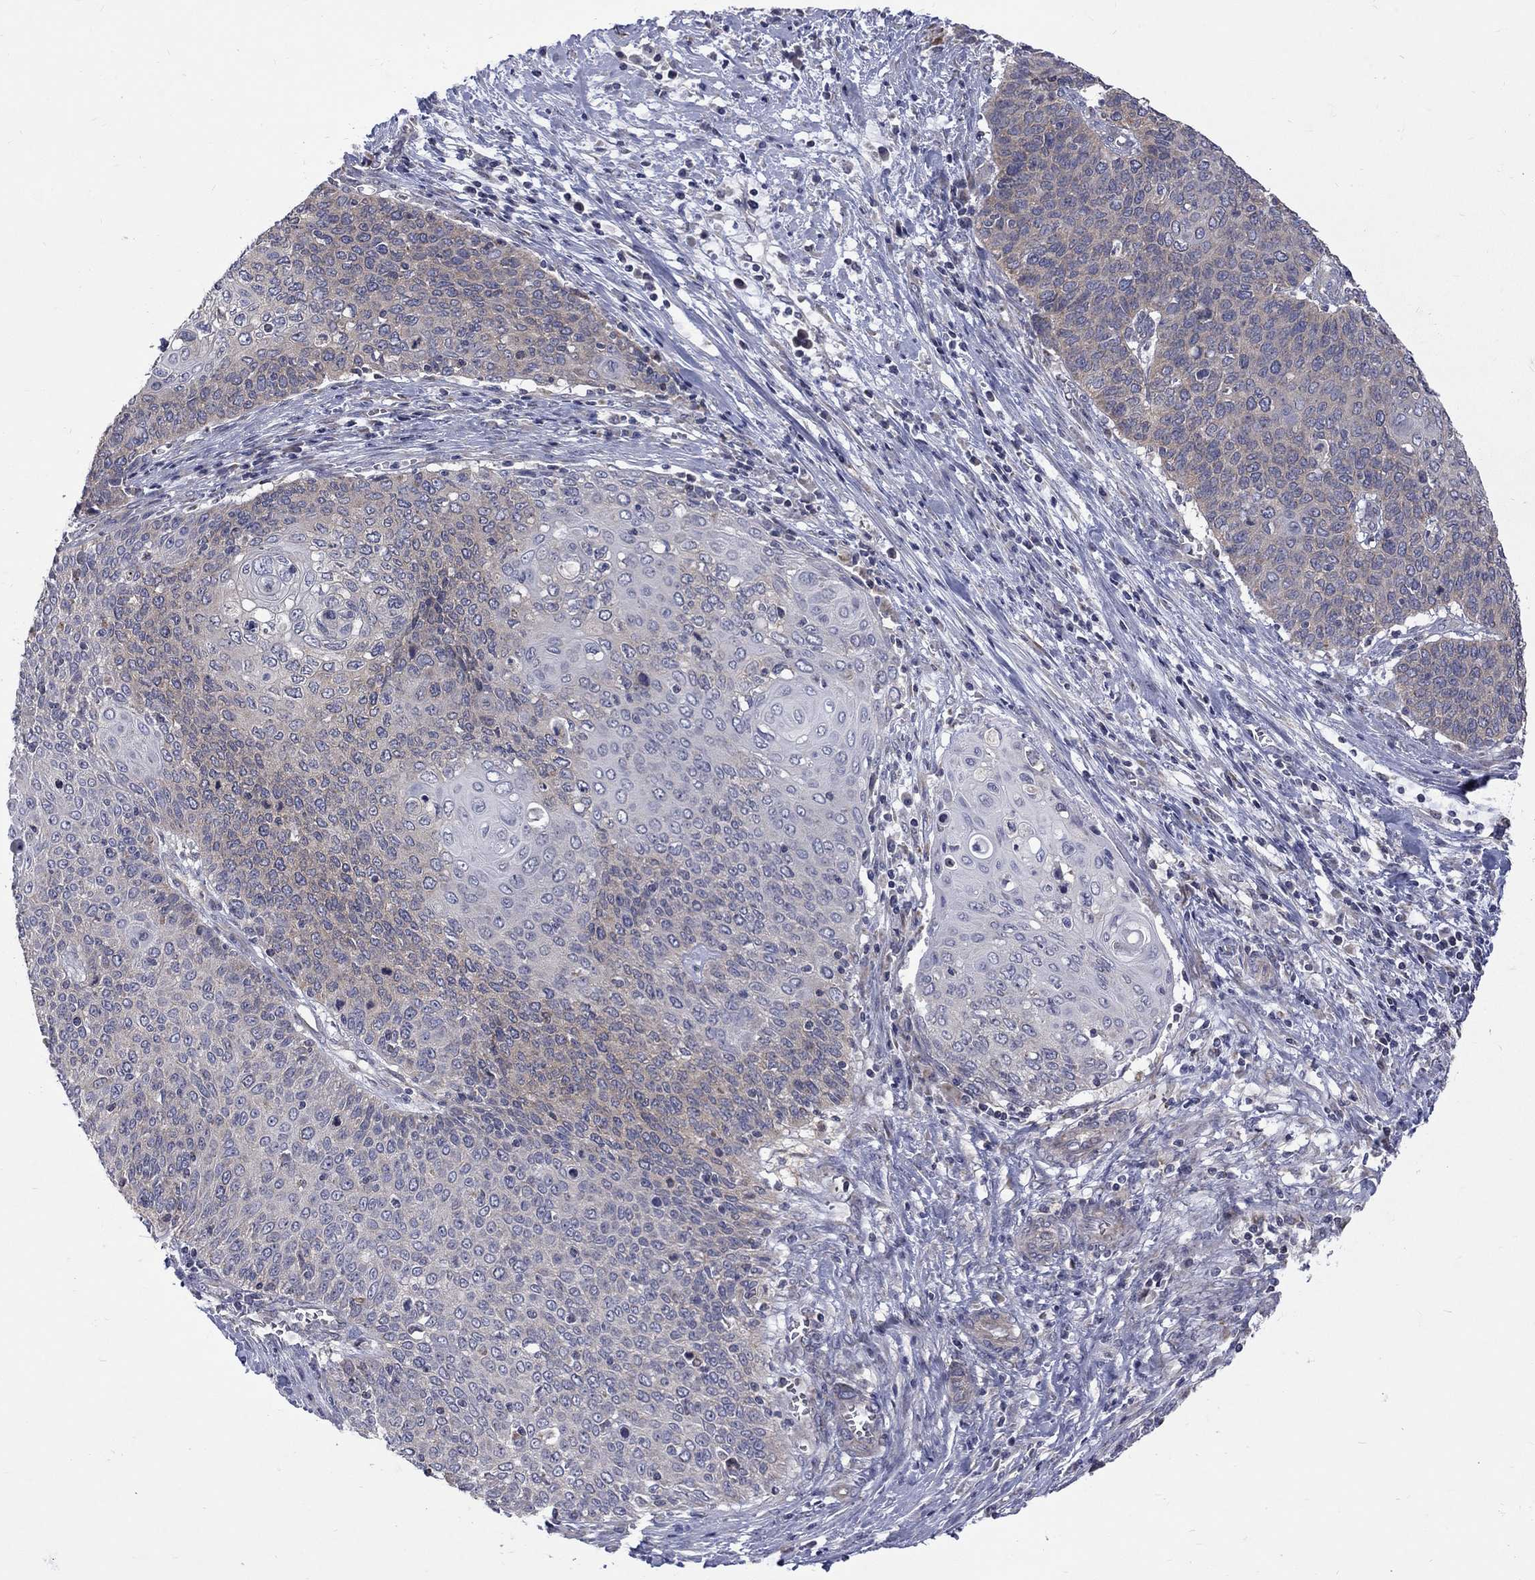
{"staining": {"intensity": "negative", "quantity": "none", "location": "none"}, "tissue": "cervical cancer", "cell_type": "Tumor cells", "image_type": "cancer", "snomed": [{"axis": "morphology", "description": "Squamous cell carcinoma, NOS"}, {"axis": "topography", "description": "Cervix"}], "caption": "An image of human cervical squamous cell carcinoma is negative for staining in tumor cells. (DAB (3,3'-diaminobenzidine) immunohistochemistry (IHC) visualized using brightfield microscopy, high magnification).", "gene": "SH2B1", "patient": {"sex": "female", "age": 39}}